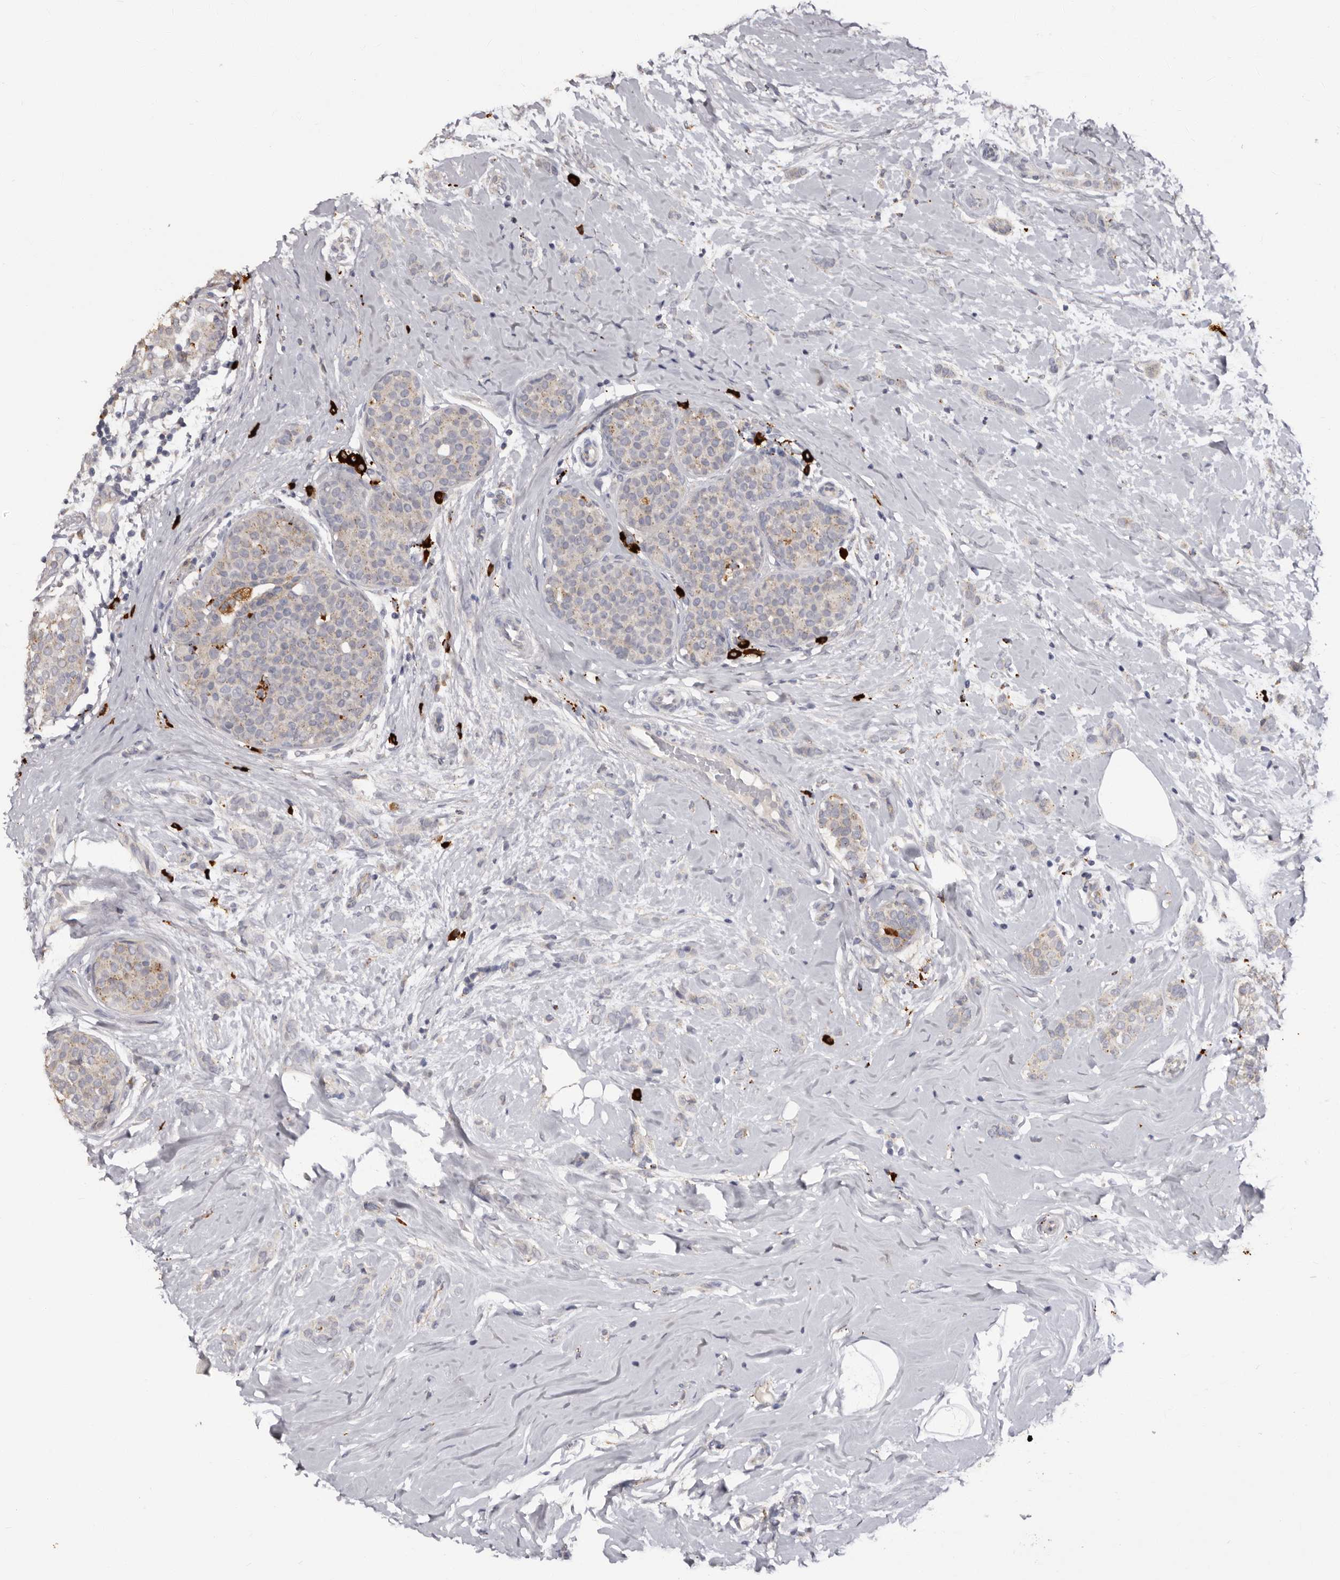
{"staining": {"intensity": "negative", "quantity": "none", "location": "none"}, "tissue": "breast cancer", "cell_type": "Tumor cells", "image_type": "cancer", "snomed": [{"axis": "morphology", "description": "Lobular carcinoma, in situ"}, {"axis": "morphology", "description": "Lobular carcinoma"}, {"axis": "topography", "description": "Breast"}], "caption": "The immunohistochemistry photomicrograph has no significant staining in tumor cells of breast cancer tissue. (DAB immunohistochemistry visualized using brightfield microscopy, high magnification).", "gene": "DAP", "patient": {"sex": "female", "age": 41}}